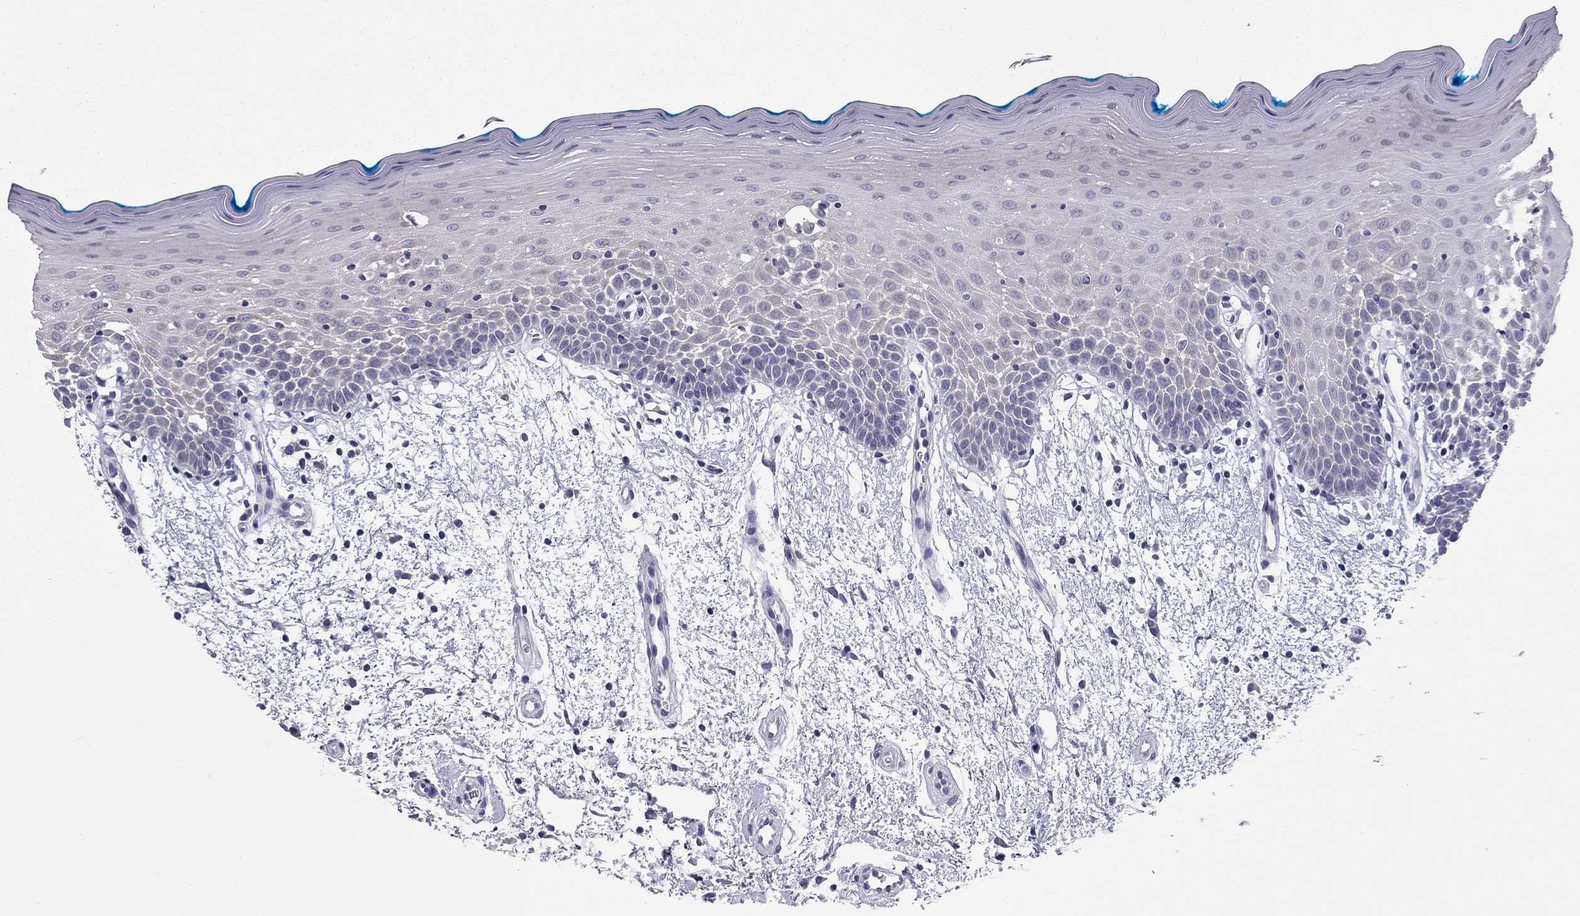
{"staining": {"intensity": "negative", "quantity": "none", "location": "none"}, "tissue": "oral mucosa", "cell_type": "Squamous epithelial cells", "image_type": "normal", "snomed": [{"axis": "morphology", "description": "Normal tissue, NOS"}, {"axis": "morphology", "description": "Squamous cell carcinoma, NOS"}, {"axis": "topography", "description": "Oral tissue"}, {"axis": "topography", "description": "Head-Neck"}], "caption": "Protein analysis of benign oral mucosa demonstrates no significant staining in squamous epithelial cells.", "gene": "SLC46A2", "patient": {"sex": "female", "age": 75}}